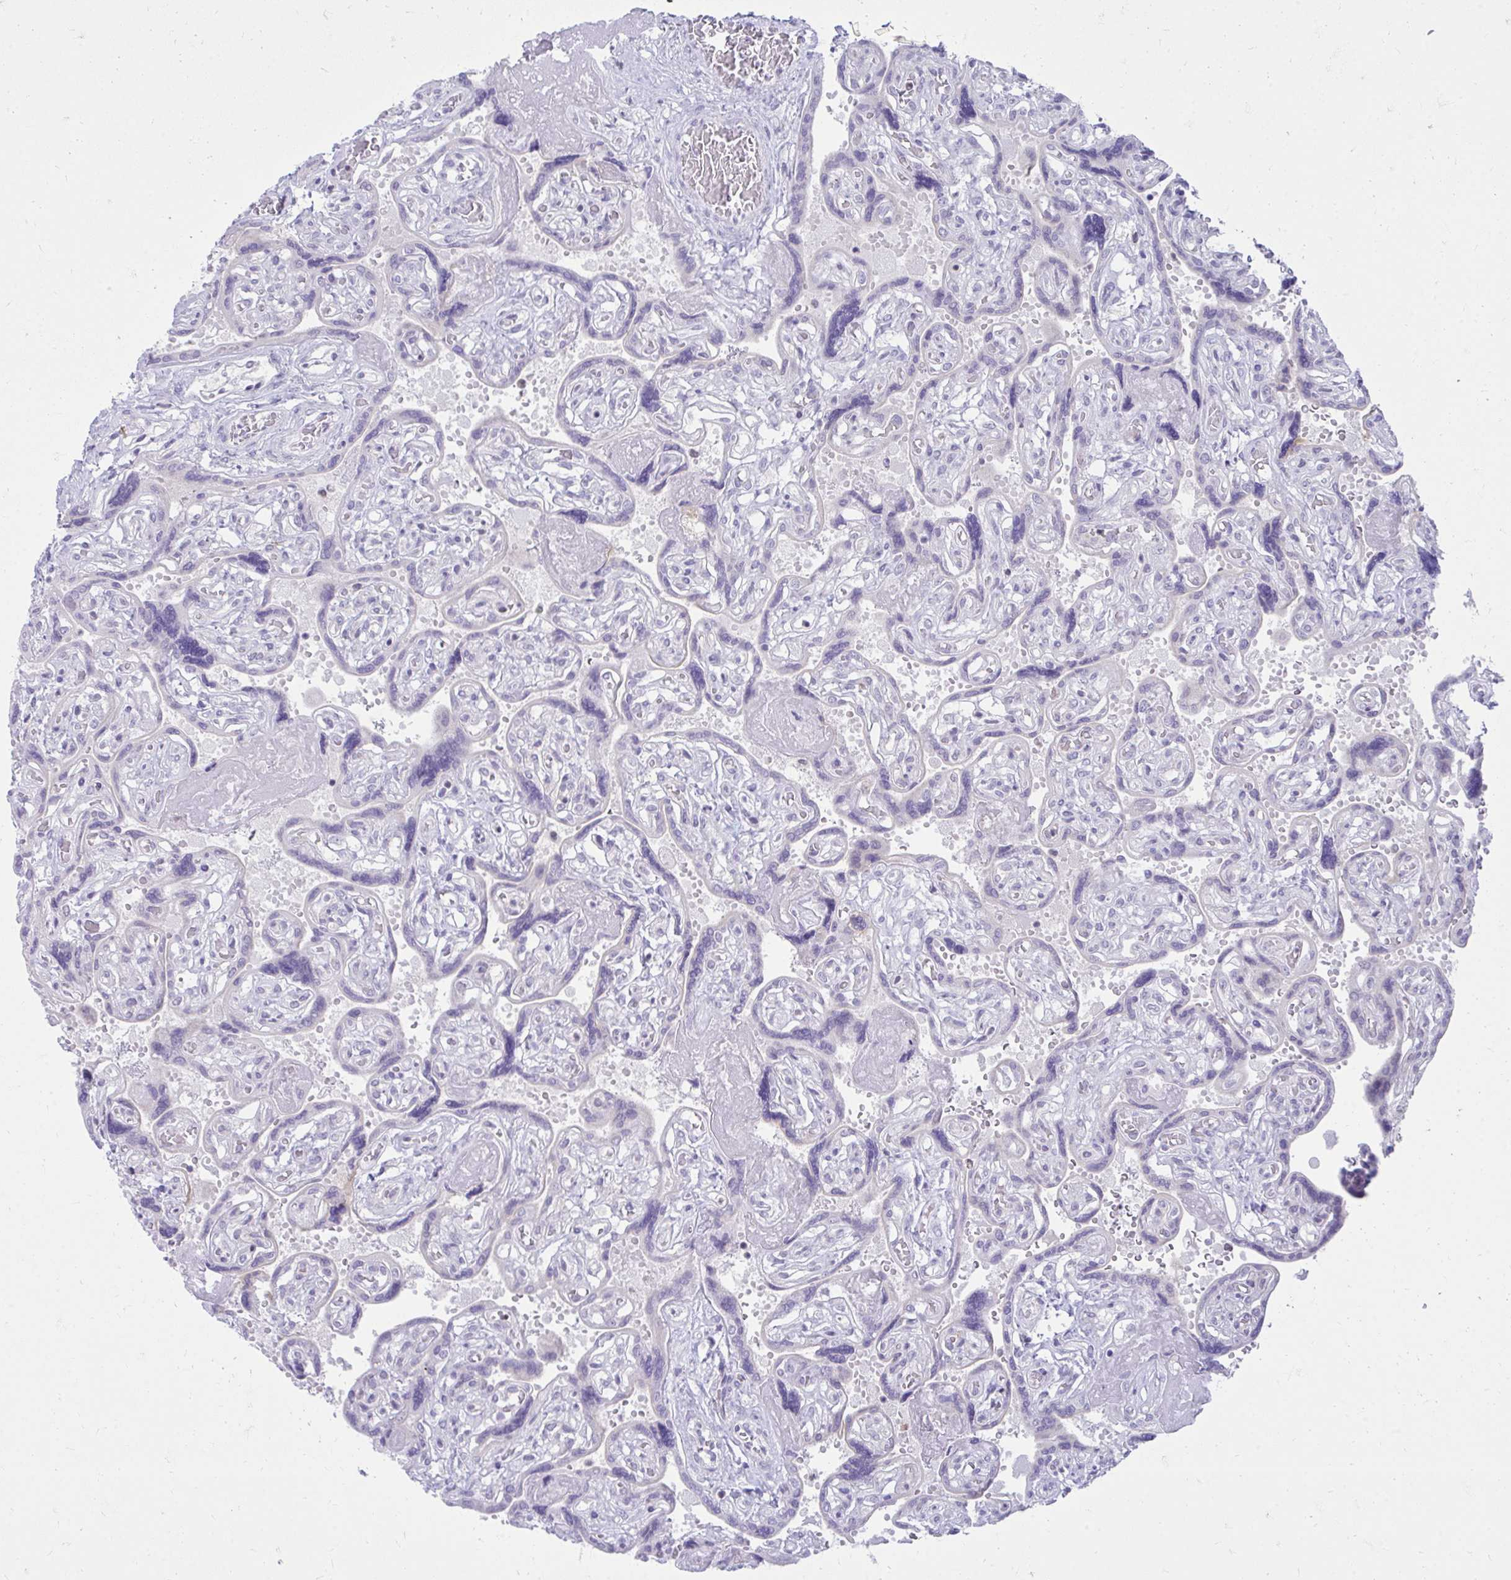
{"staining": {"intensity": "negative", "quantity": "none", "location": "none"}, "tissue": "placenta", "cell_type": "Decidual cells", "image_type": "normal", "snomed": [{"axis": "morphology", "description": "Normal tissue, NOS"}, {"axis": "topography", "description": "Placenta"}], "caption": "This is an immunohistochemistry photomicrograph of unremarkable human placenta. There is no expression in decidual cells.", "gene": "OR7A5", "patient": {"sex": "female", "age": 32}}